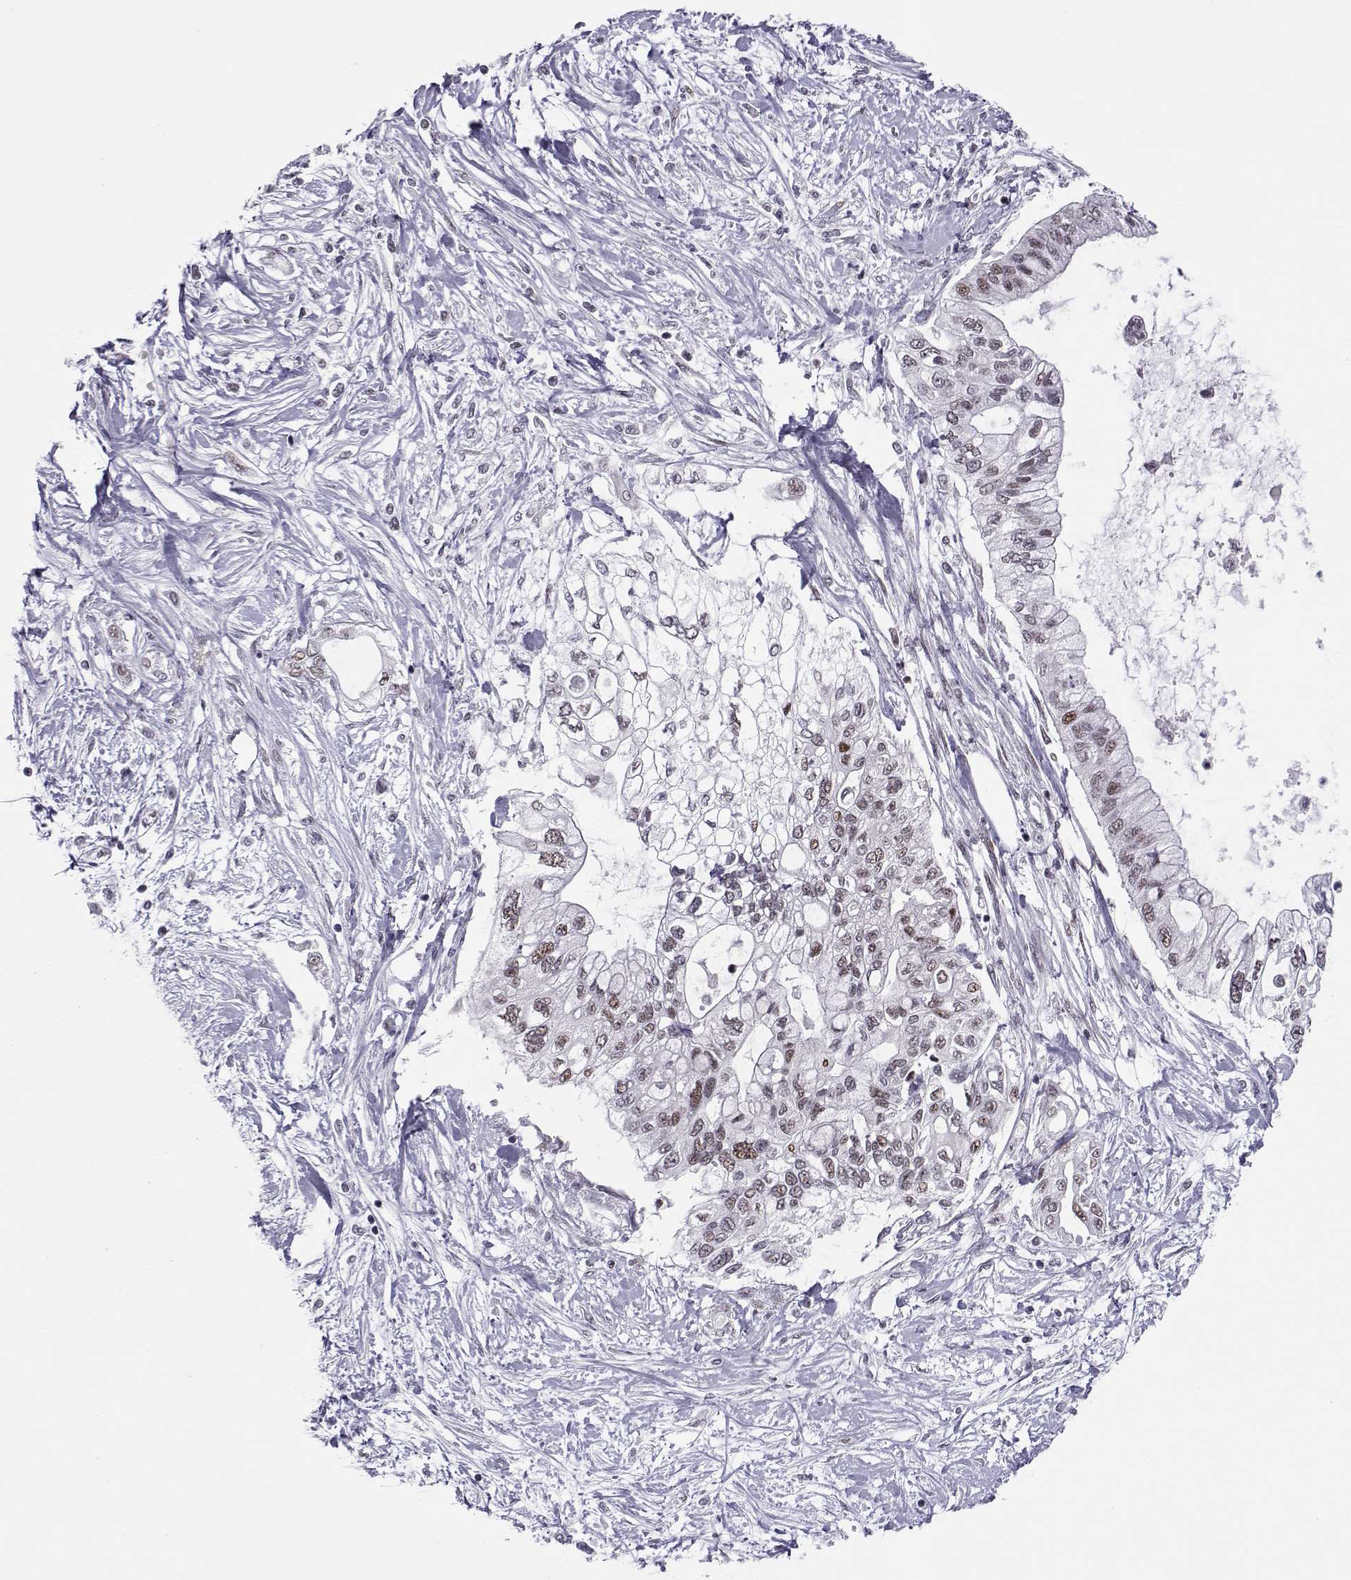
{"staining": {"intensity": "weak", "quantity": ">75%", "location": "nuclear"}, "tissue": "pancreatic cancer", "cell_type": "Tumor cells", "image_type": "cancer", "snomed": [{"axis": "morphology", "description": "Adenocarcinoma, NOS"}, {"axis": "topography", "description": "Pancreas"}], "caption": "Protein positivity by immunohistochemistry (IHC) exhibits weak nuclear expression in about >75% of tumor cells in pancreatic cancer.", "gene": "SIX6", "patient": {"sex": "female", "age": 77}}